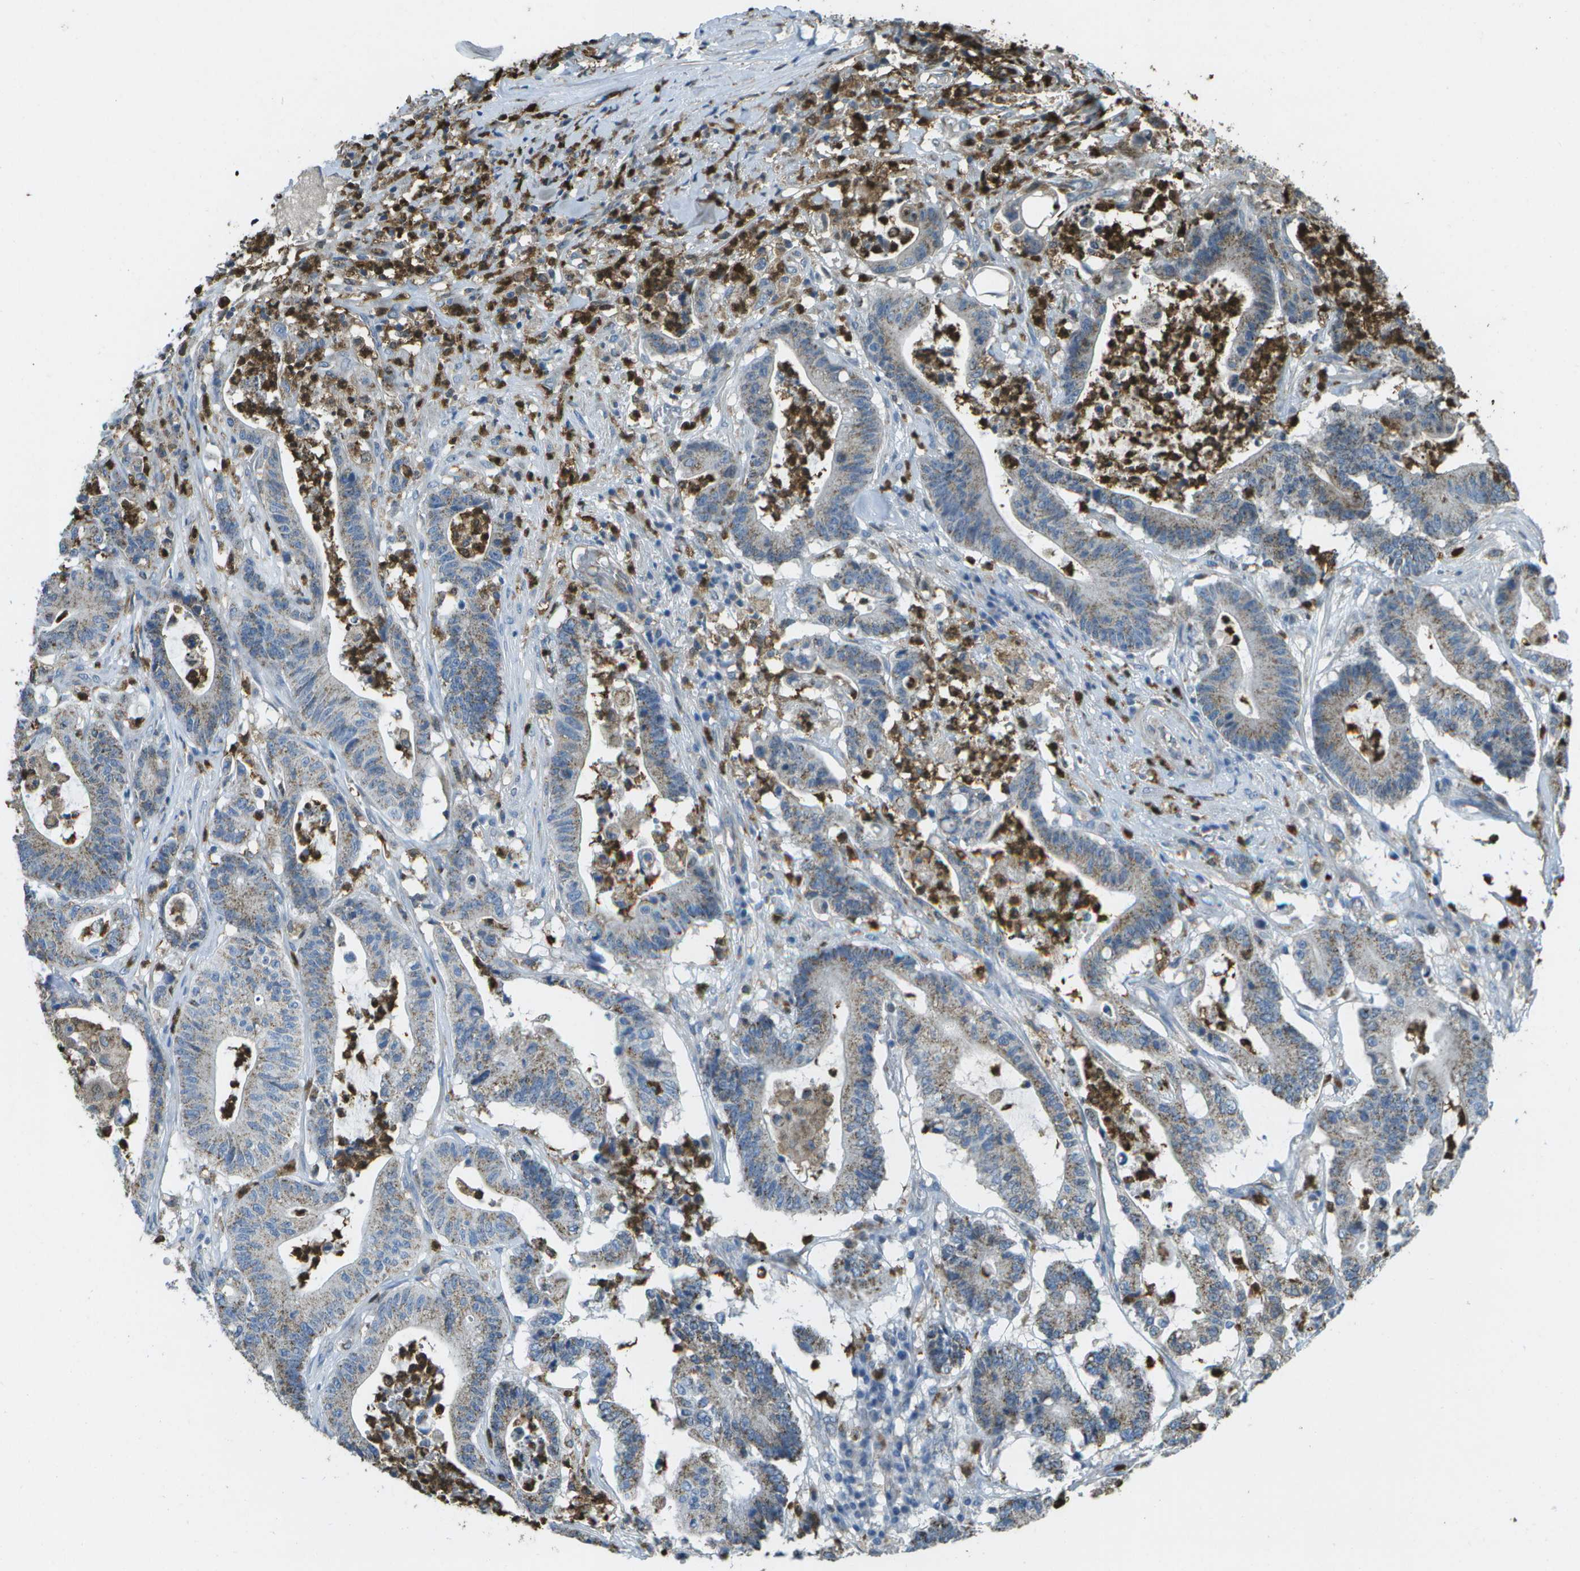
{"staining": {"intensity": "weak", "quantity": ">75%", "location": "cytoplasmic/membranous"}, "tissue": "colorectal cancer", "cell_type": "Tumor cells", "image_type": "cancer", "snomed": [{"axis": "morphology", "description": "Adenocarcinoma, NOS"}, {"axis": "topography", "description": "Colon"}], "caption": "Brown immunohistochemical staining in adenocarcinoma (colorectal) reveals weak cytoplasmic/membranous positivity in about >75% of tumor cells. (DAB = brown stain, brightfield microscopy at high magnification).", "gene": "CACHD1", "patient": {"sex": "female", "age": 84}}